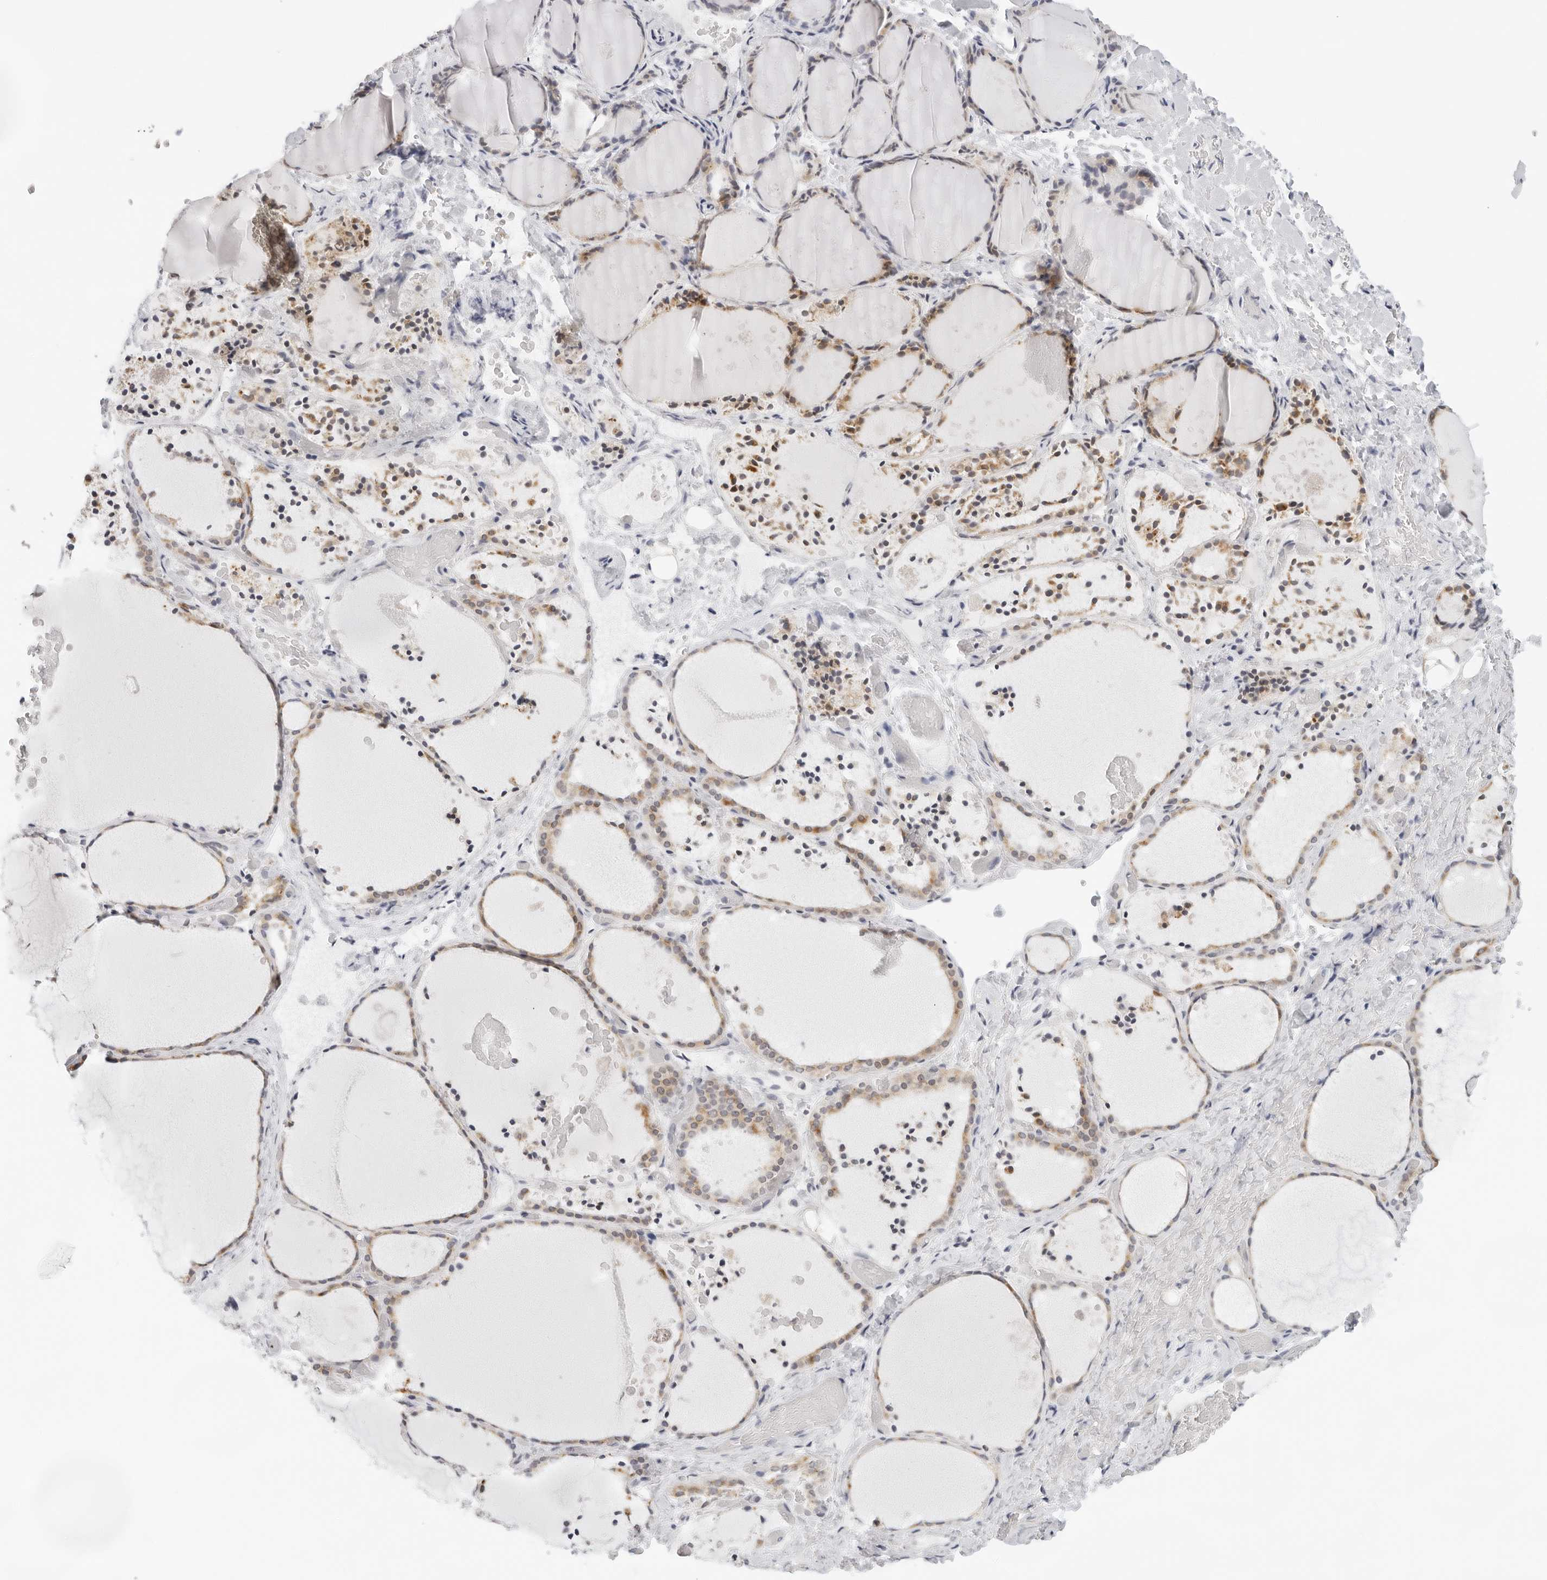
{"staining": {"intensity": "moderate", "quantity": ">75%", "location": "cytoplasmic/membranous"}, "tissue": "thyroid gland", "cell_type": "Glandular cells", "image_type": "normal", "snomed": [{"axis": "morphology", "description": "Normal tissue, NOS"}, {"axis": "topography", "description": "Thyroid gland"}], "caption": "This is a photomicrograph of immunohistochemistry (IHC) staining of benign thyroid gland, which shows moderate positivity in the cytoplasmic/membranous of glandular cells.", "gene": "CIART", "patient": {"sex": "female", "age": 44}}